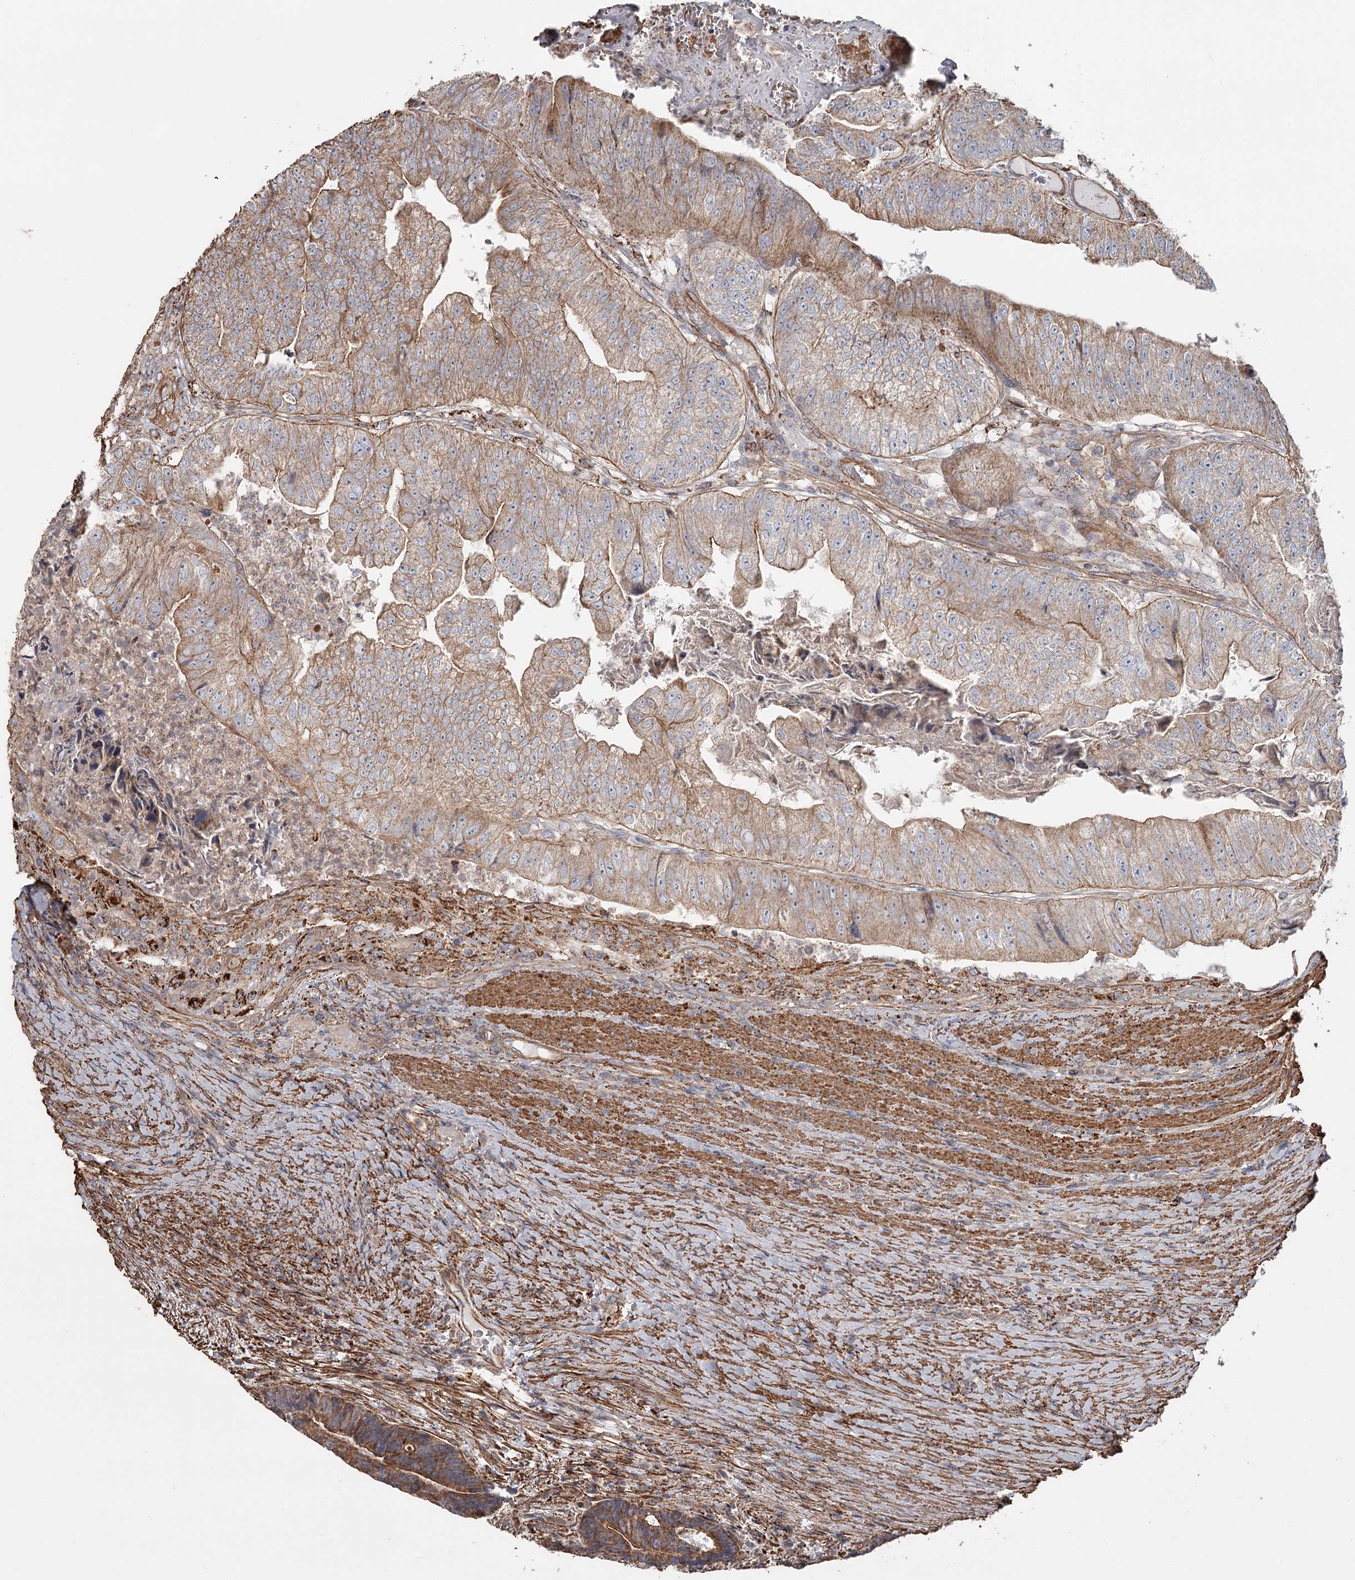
{"staining": {"intensity": "moderate", "quantity": ">75%", "location": "cytoplasmic/membranous"}, "tissue": "colorectal cancer", "cell_type": "Tumor cells", "image_type": "cancer", "snomed": [{"axis": "morphology", "description": "Adenocarcinoma, NOS"}, {"axis": "topography", "description": "Colon"}], "caption": "Colorectal adenocarcinoma stained with immunohistochemistry demonstrates moderate cytoplasmic/membranous positivity in about >75% of tumor cells.", "gene": "DHRS9", "patient": {"sex": "female", "age": 67}}